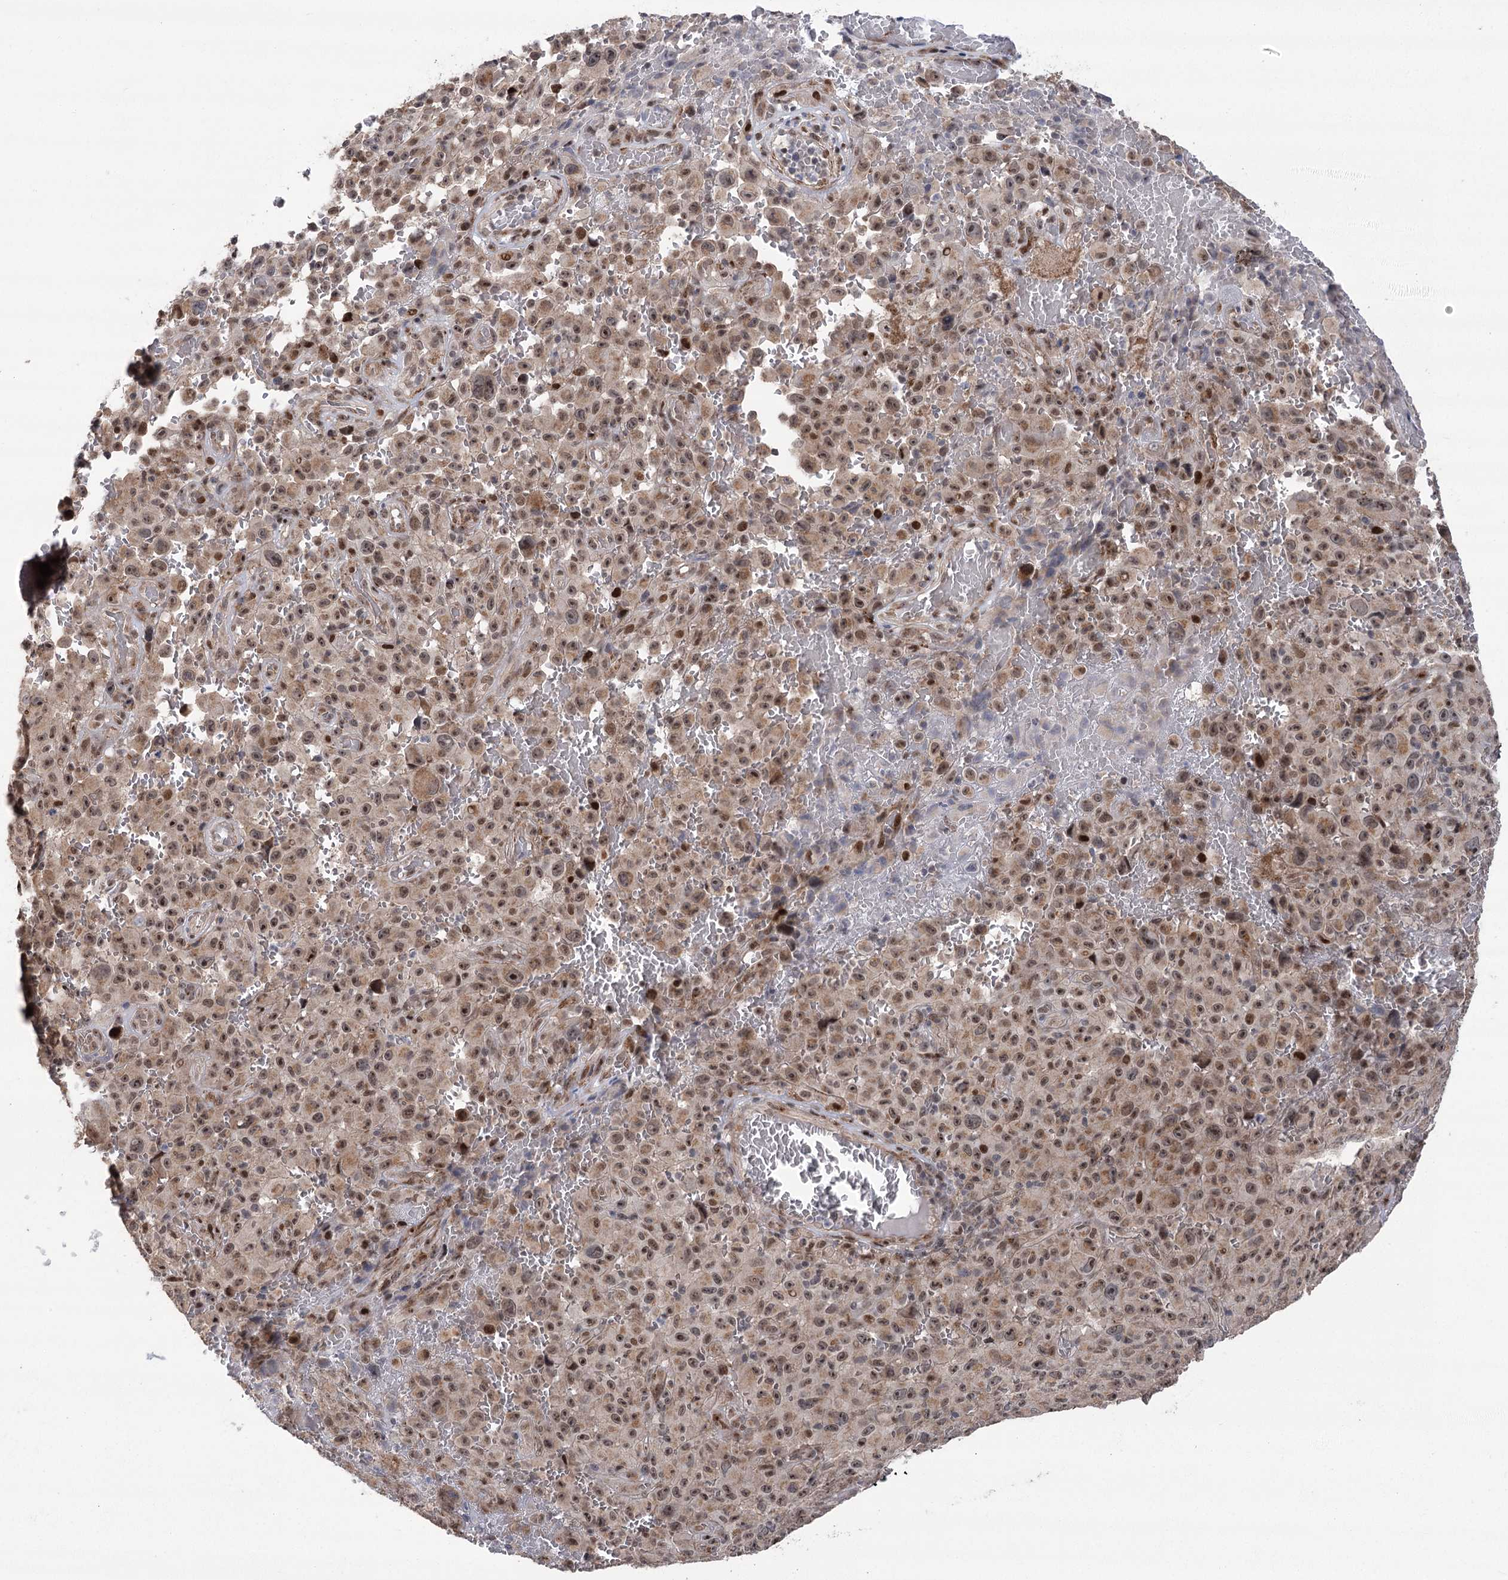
{"staining": {"intensity": "moderate", "quantity": ">75%", "location": "nuclear"}, "tissue": "melanoma", "cell_type": "Tumor cells", "image_type": "cancer", "snomed": [{"axis": "morphology", "description": "Malignant melanoma, NOS"}, {"axis": "topography", "description": "Skin"}], "caption": "The histopathology image displays immunohistochemical staining of malignant melanoma. There is moderate nuclear positivity is appreciated in about >75% of tumor cells.", "gene": "PARM1", "patient": {"sex": "female", "age": 82}}